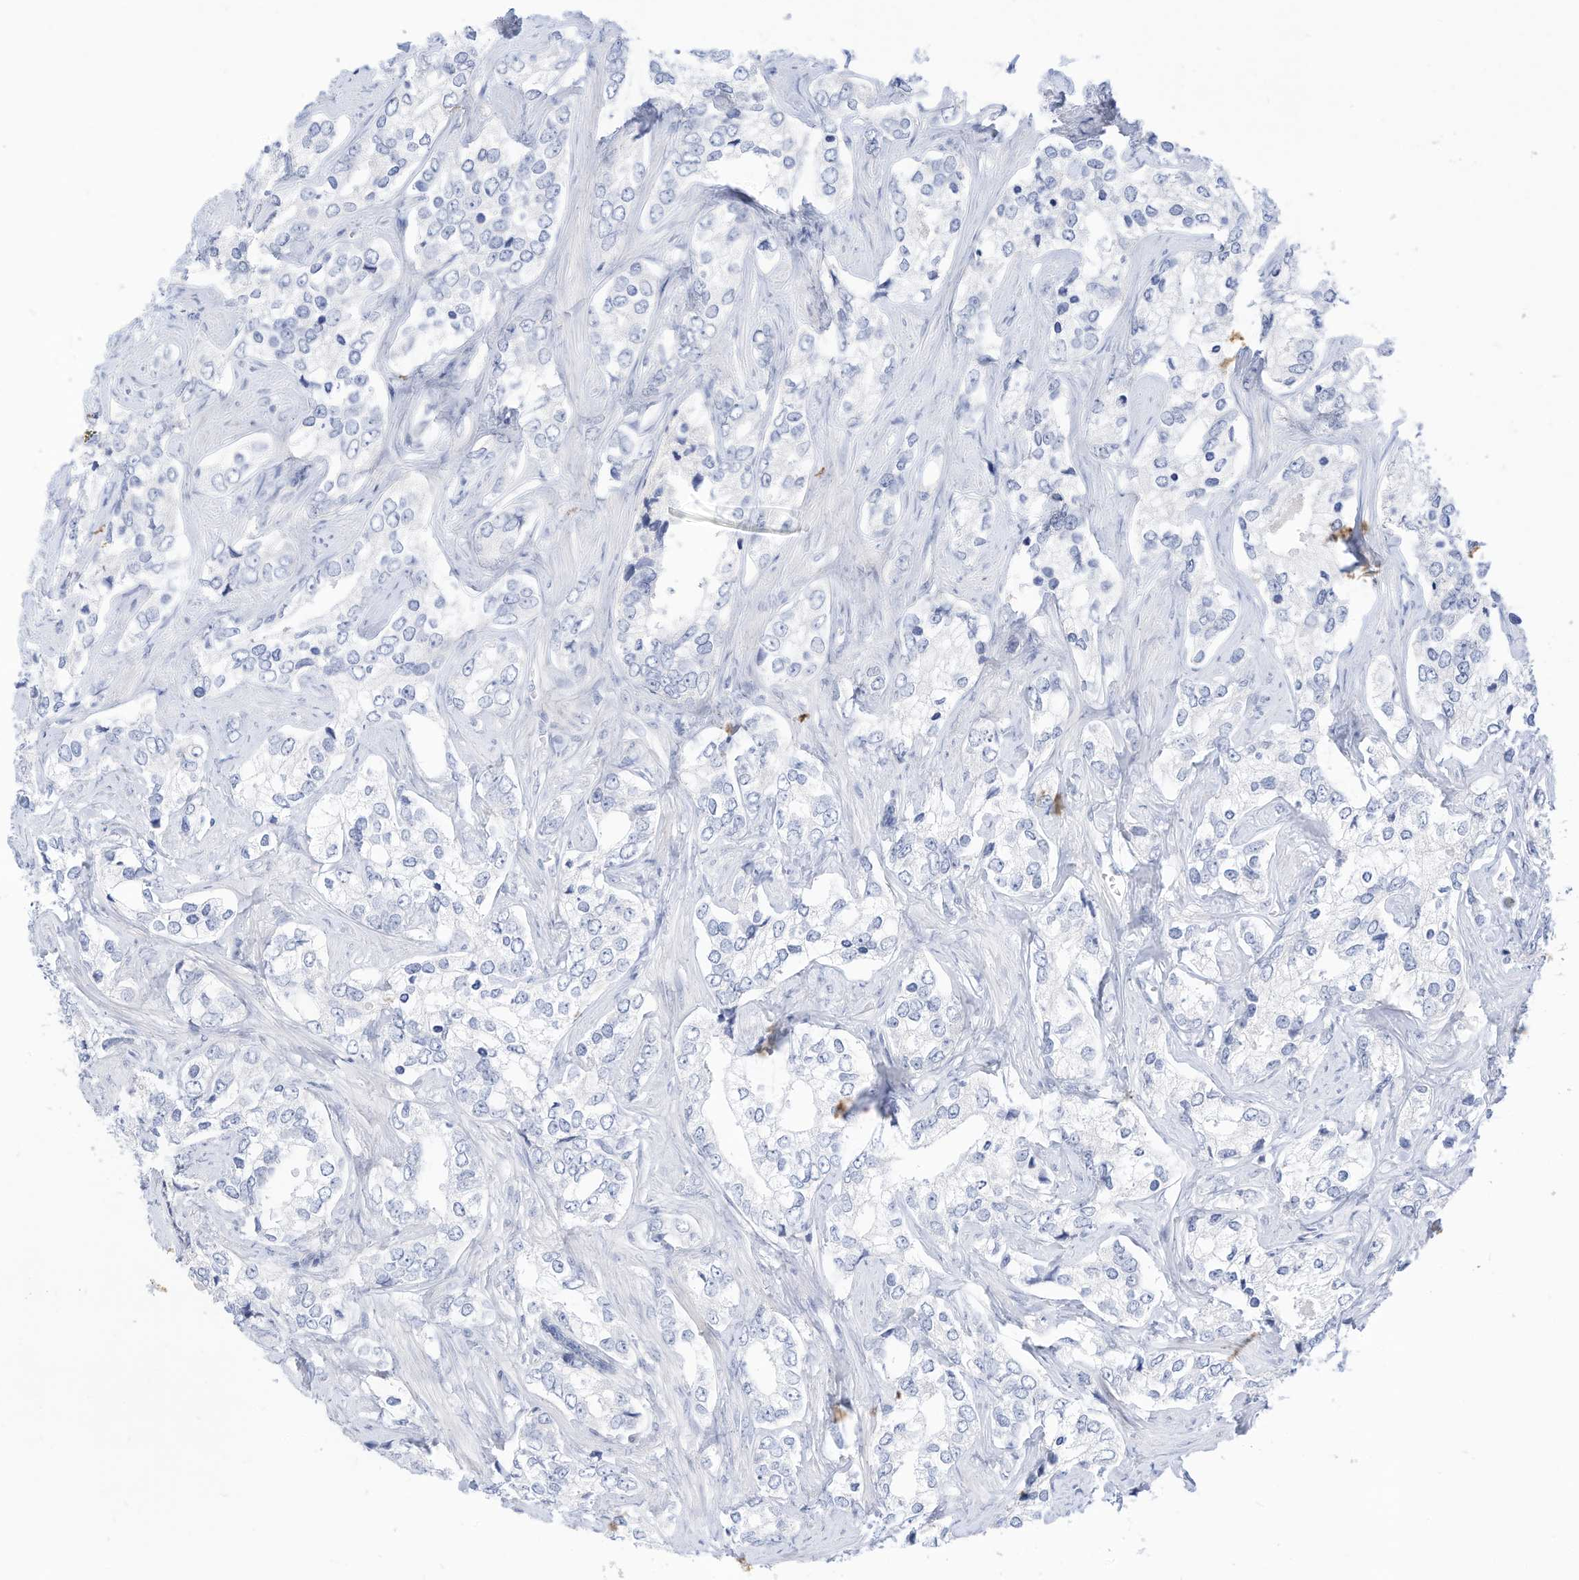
{"staining": {"intensity": "negative", "quantity": "none", "location": "none"}, "tissue": "prostate cancer", "cell_type": "Tumor cells", "image_type": "cancer", "snomed": [{"axis": "morphology", "description": "Adenocarcinoma, High grade"}, {"axis": "topography", "description": "Prostate"}], "caption": "The IHC micrograph has no significant positivity in tumor cells of prostate cancer (adenocarcinoma (high-grade)) tissue.", "gene": "SPOCD1", "patient": {"sex": "male", "age": 66}}